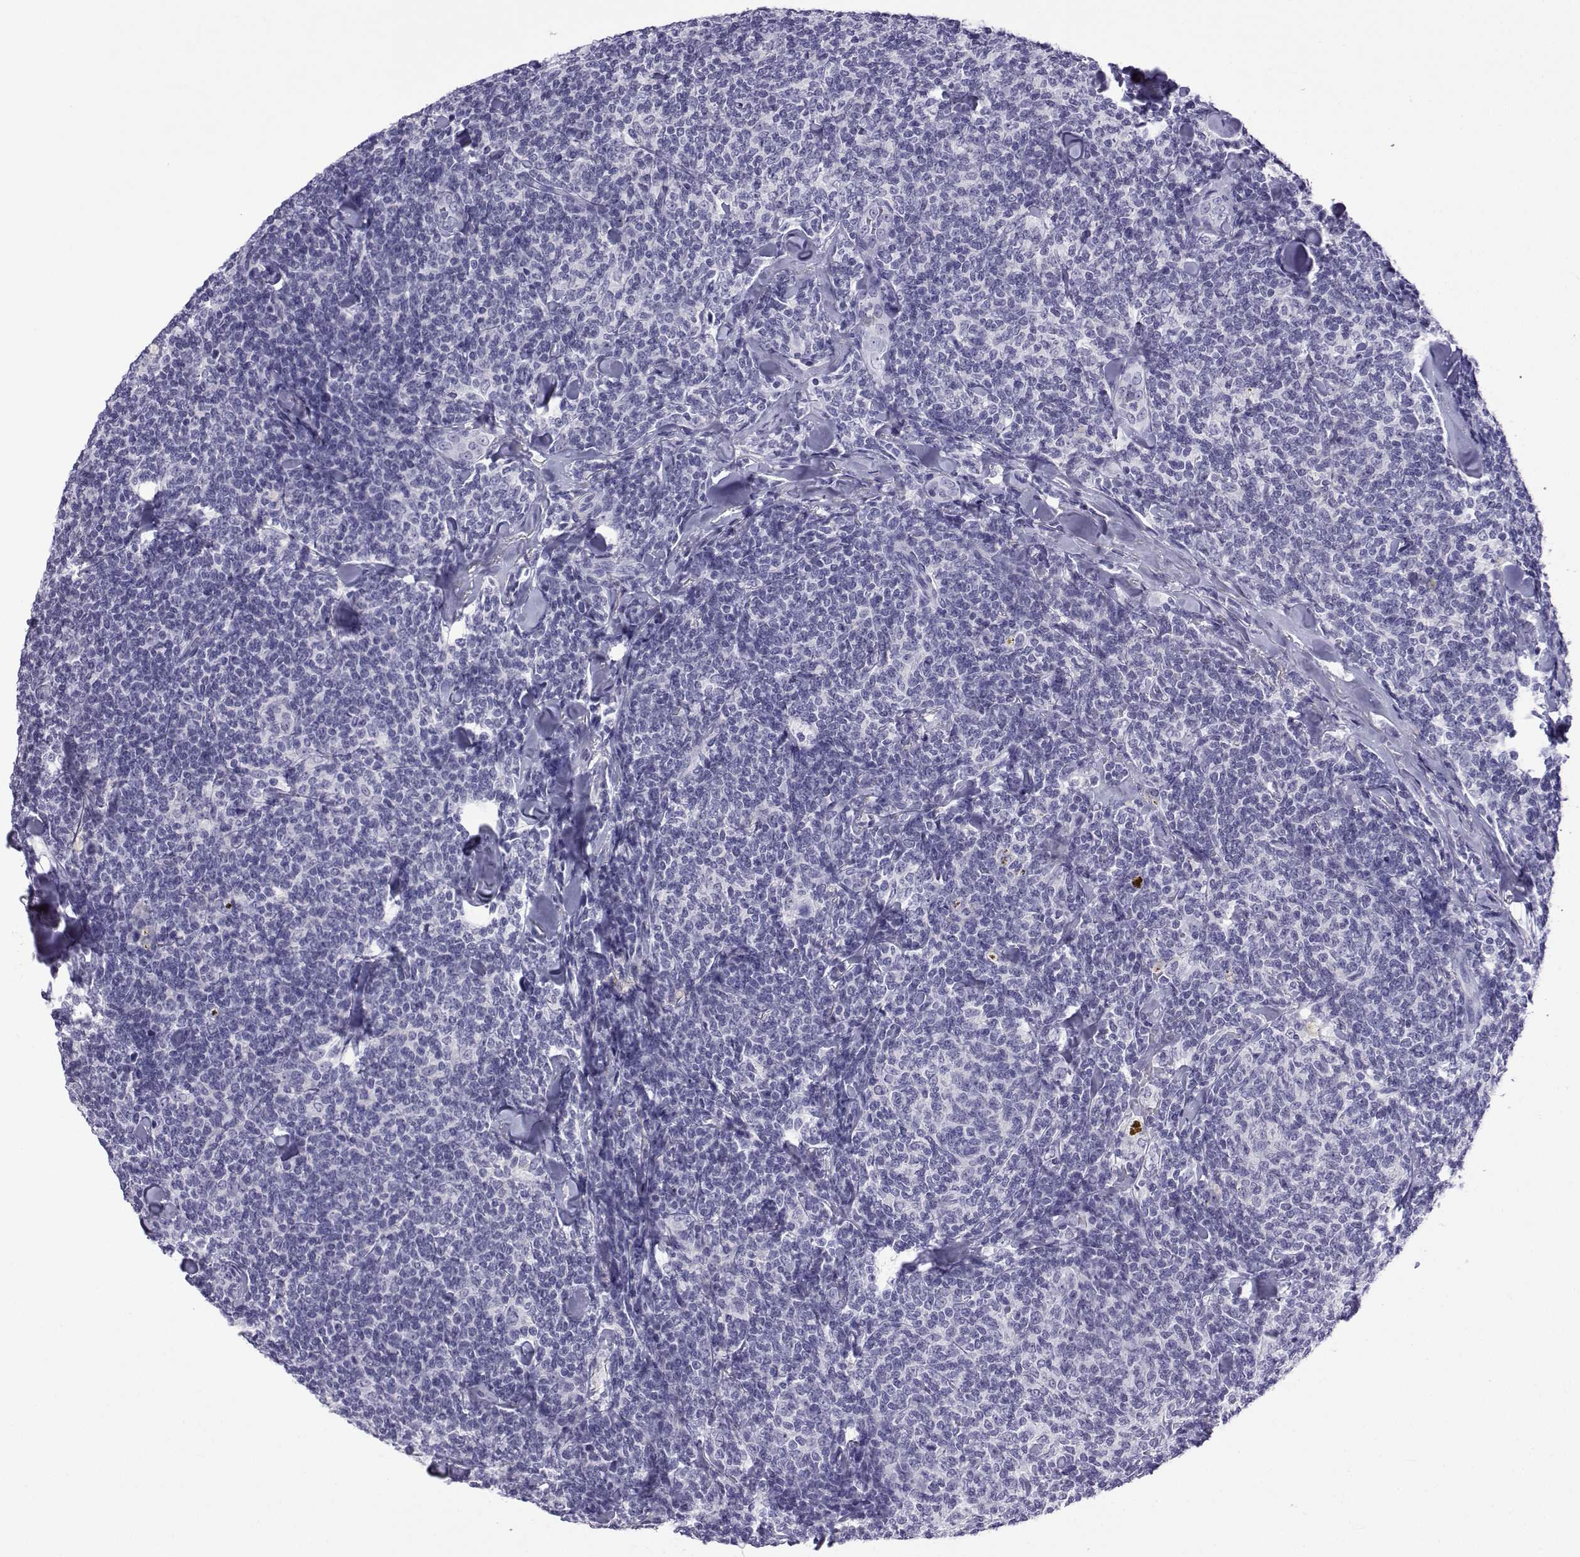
{"staining": {"intensity": "negative", "quantity": "none", "location": "none"}, "tissue": "lymphoma", "cell_type": "Tumor cells", "image_type": "cancer", "snomed": [{"axis": "morphology", "description": "Malignant lymphoma, non-Hodgkin's type, Low grade"}, {"axis": "topography", "description": "Lymph node"}], "caption": "Immunohistochemical staining of human low-grade malignant lymphoma, non-Hodgkin's type exhibits no significant expression in tumor cells.", "gene": "ACTL7A", "patient": {"sex": "female", "age": 56}}